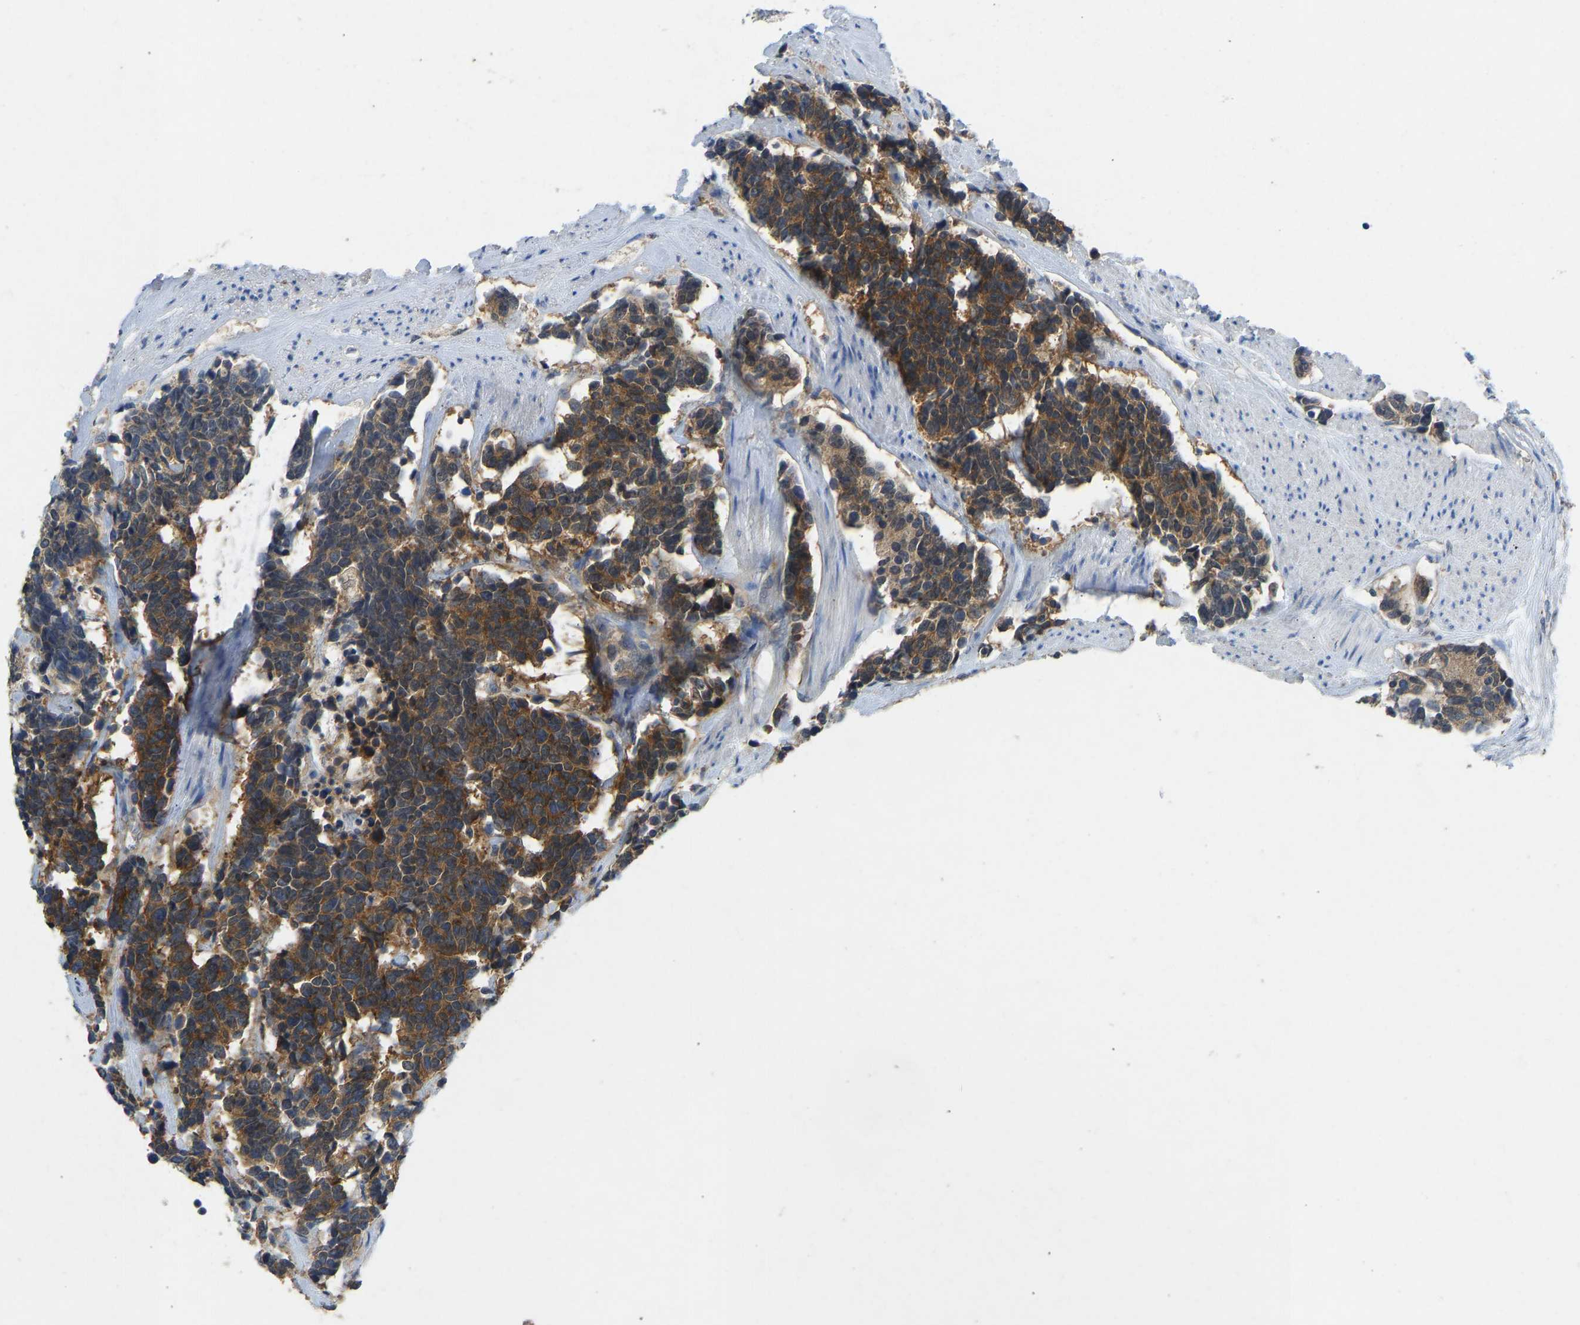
{"staining": {"intensity": "moderate", "quantity": ">75%", "location": "cytoplasmic/membranous"}, "tissue": "carcinoid", "cell_type": "Tumor cells", "image_type": "cancer", "snomed": [{"axis": "morphology", "description": "Carcinoma, NOS"}, {"axis": "morphology", "description": "Carcinoid, malignant, NOS"}, {"axis": "topography", "description": "Urinary bladder"}], "caption": "Immunohistochemistry (DAB (3,3'-diaminobenzidine)) staining of carcinoid displays moderate cytoplasmic/membranous protein staining in about >75% of tumor cells. (IHC, brightfield microscopy, high magnification).", "gene": "NDRG3", "patient": {"sex": "male", "age": 57}}